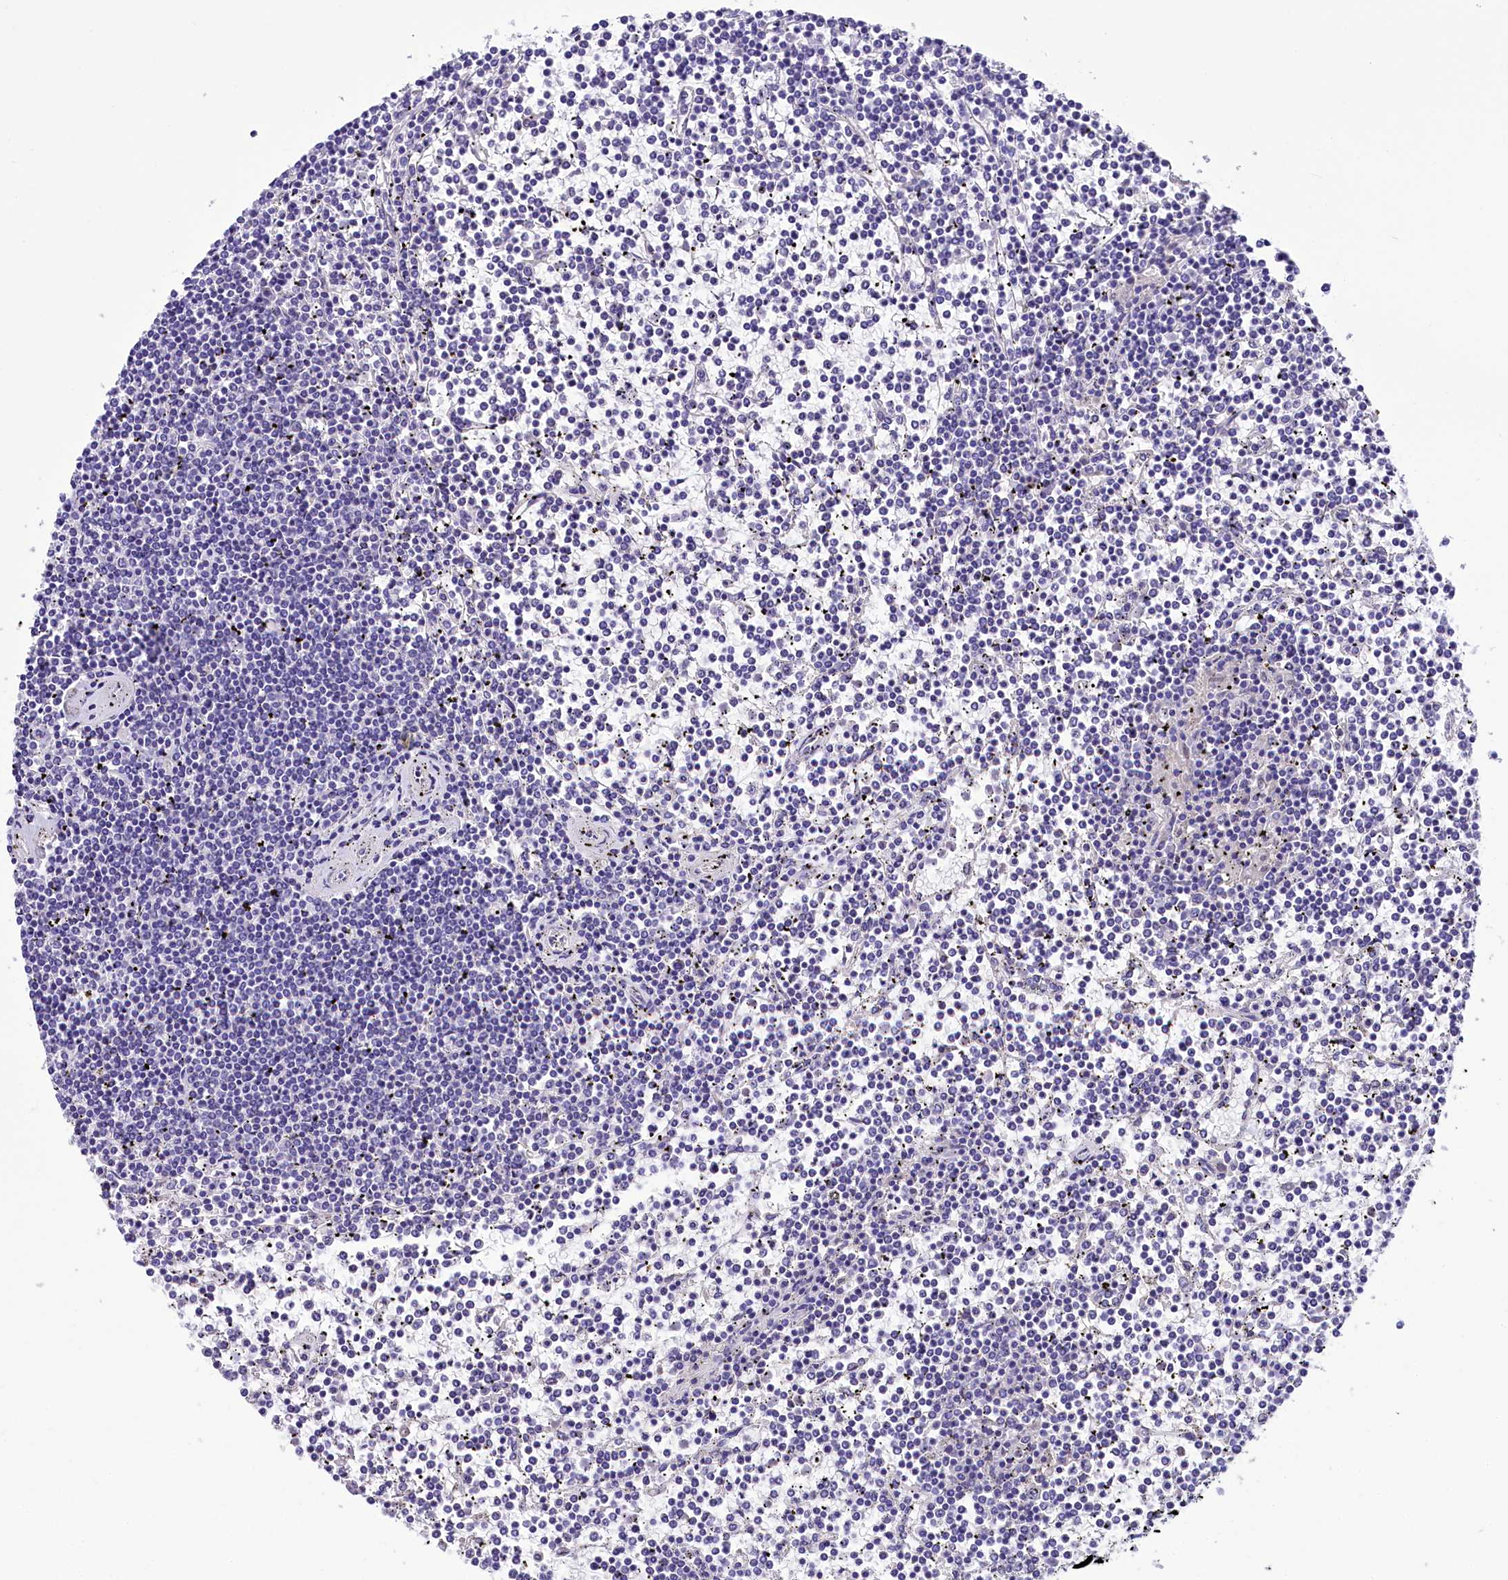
{"staining": {"intensity": "negative", "quantity": "none", "location": "none"}, "tissue": "lymphoma", "cell_type": "Tumor cells", "image_type": "cancer", "snomed": [{"axis": "morphology", "description": "Malignant lymphoma, non-Hodgkin's type, Low grade"}, {"axis": "topography", "description": "Spleen"}], "caption": "High magnification brightfield microscopy of lymphoma stained with DAB (brown) and counterstained with hematoxylin (blue): tumor cells show no significant positivity. Brightfield microscopy of immunohistochemistry (IHC) stained with DAB (brown) and hematoxylin (blue), captured at high magnification.", "gene": "TTC36", "patient": {"sex": "female", "age": 19}}